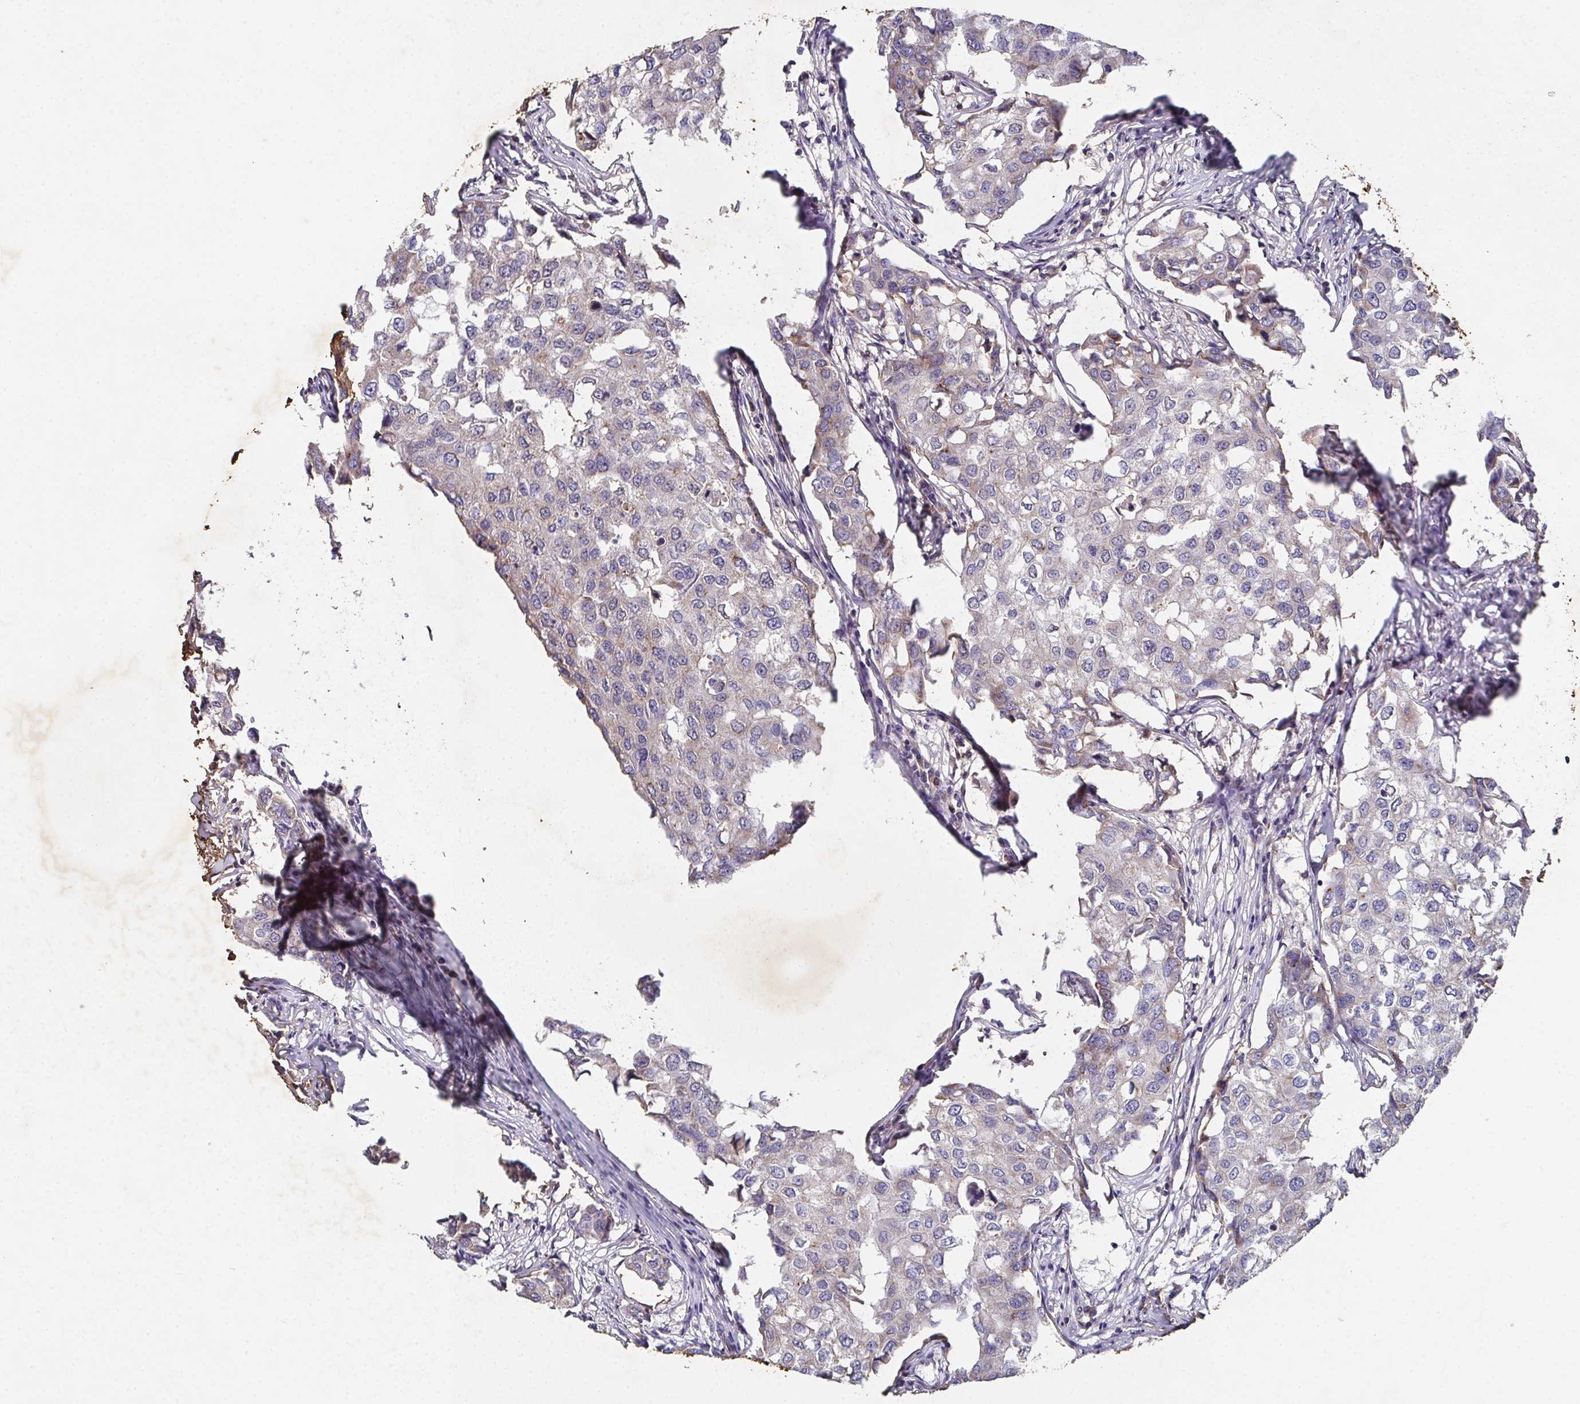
{"staining": {"intensity": "weak", "quantity": "<25%", "location": "cytoplasmic/membranous"}, "tissue": "breast cancer", "cell_type": "Tumor cells", "image_type": "cancer", "snomed": [{"axis": "morphology", "description": "Duct carcinoma"}, {"axis": "topography", "description": "Breast"}], "caption": "High magnification brightfield microscopy of breast cancer (intraductal carcinoma) stained with DAB (3,3'-diaminobenzidine) (brown) and counterstained with hematoxylin (blue): tumor cells show no significant positivity.", "gene": "MT-ND3", "patient": {"sex": "female", "age": 27}}